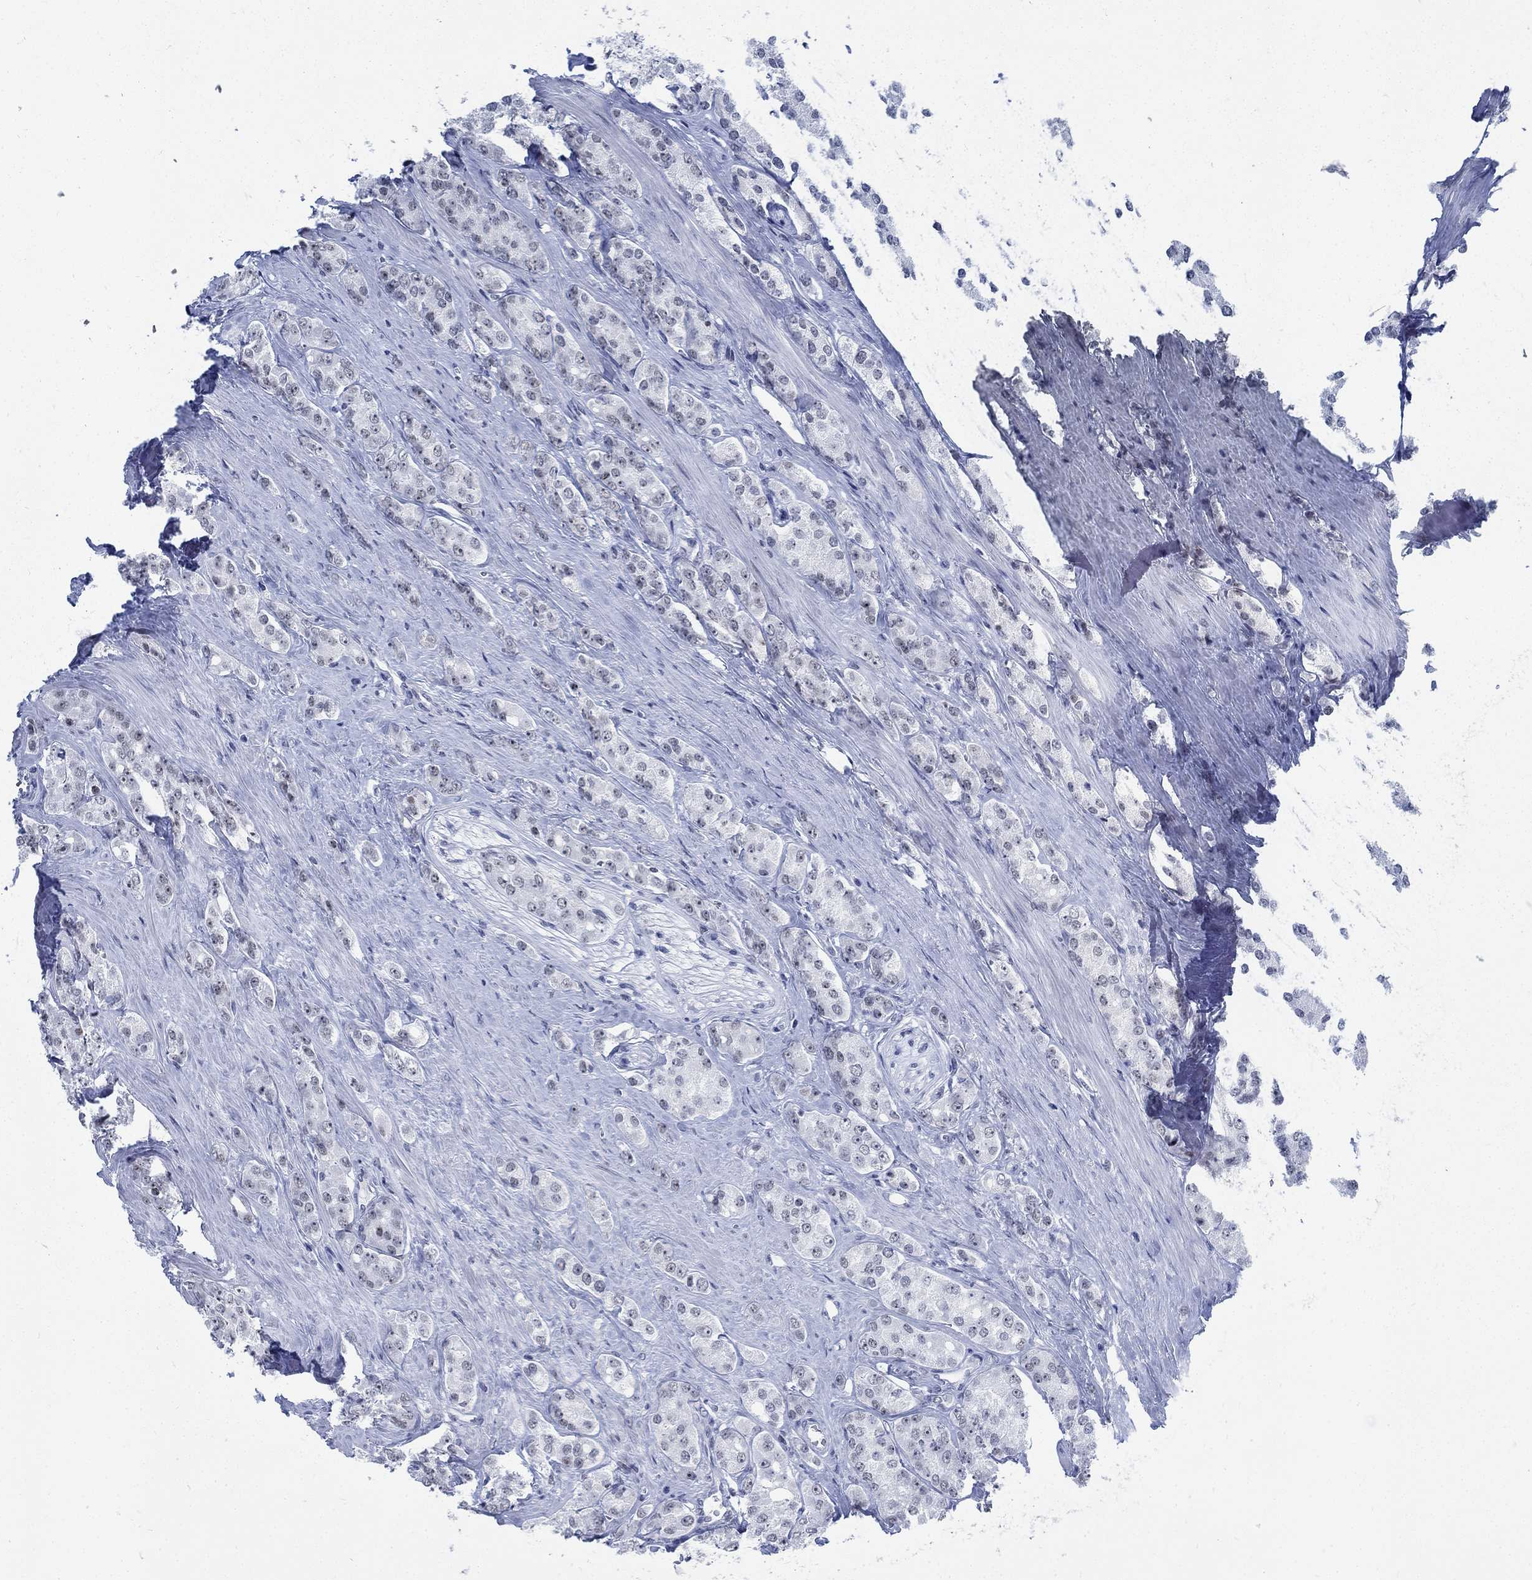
{"staining": {"intensity": "weak", "quantity": "<25%", "location": "nuclear"}, "tissue": "prostate cancer", "cell_type": "Tumor cells", "image_type": "cancer", "snomed": [{"axis": "morphology", "description": "Adenocarcinoma, NOS"}, {"axis": "topography", "description": "Prostate"}], "caption": "DAB (3,3'-diaminobenzidine) immunohistochemical staining of prostate adenocarcinoma displays no significant positivity in tumor cells.", "gene": "DLK1", "patient": {"sex": "male", "age": 67}}